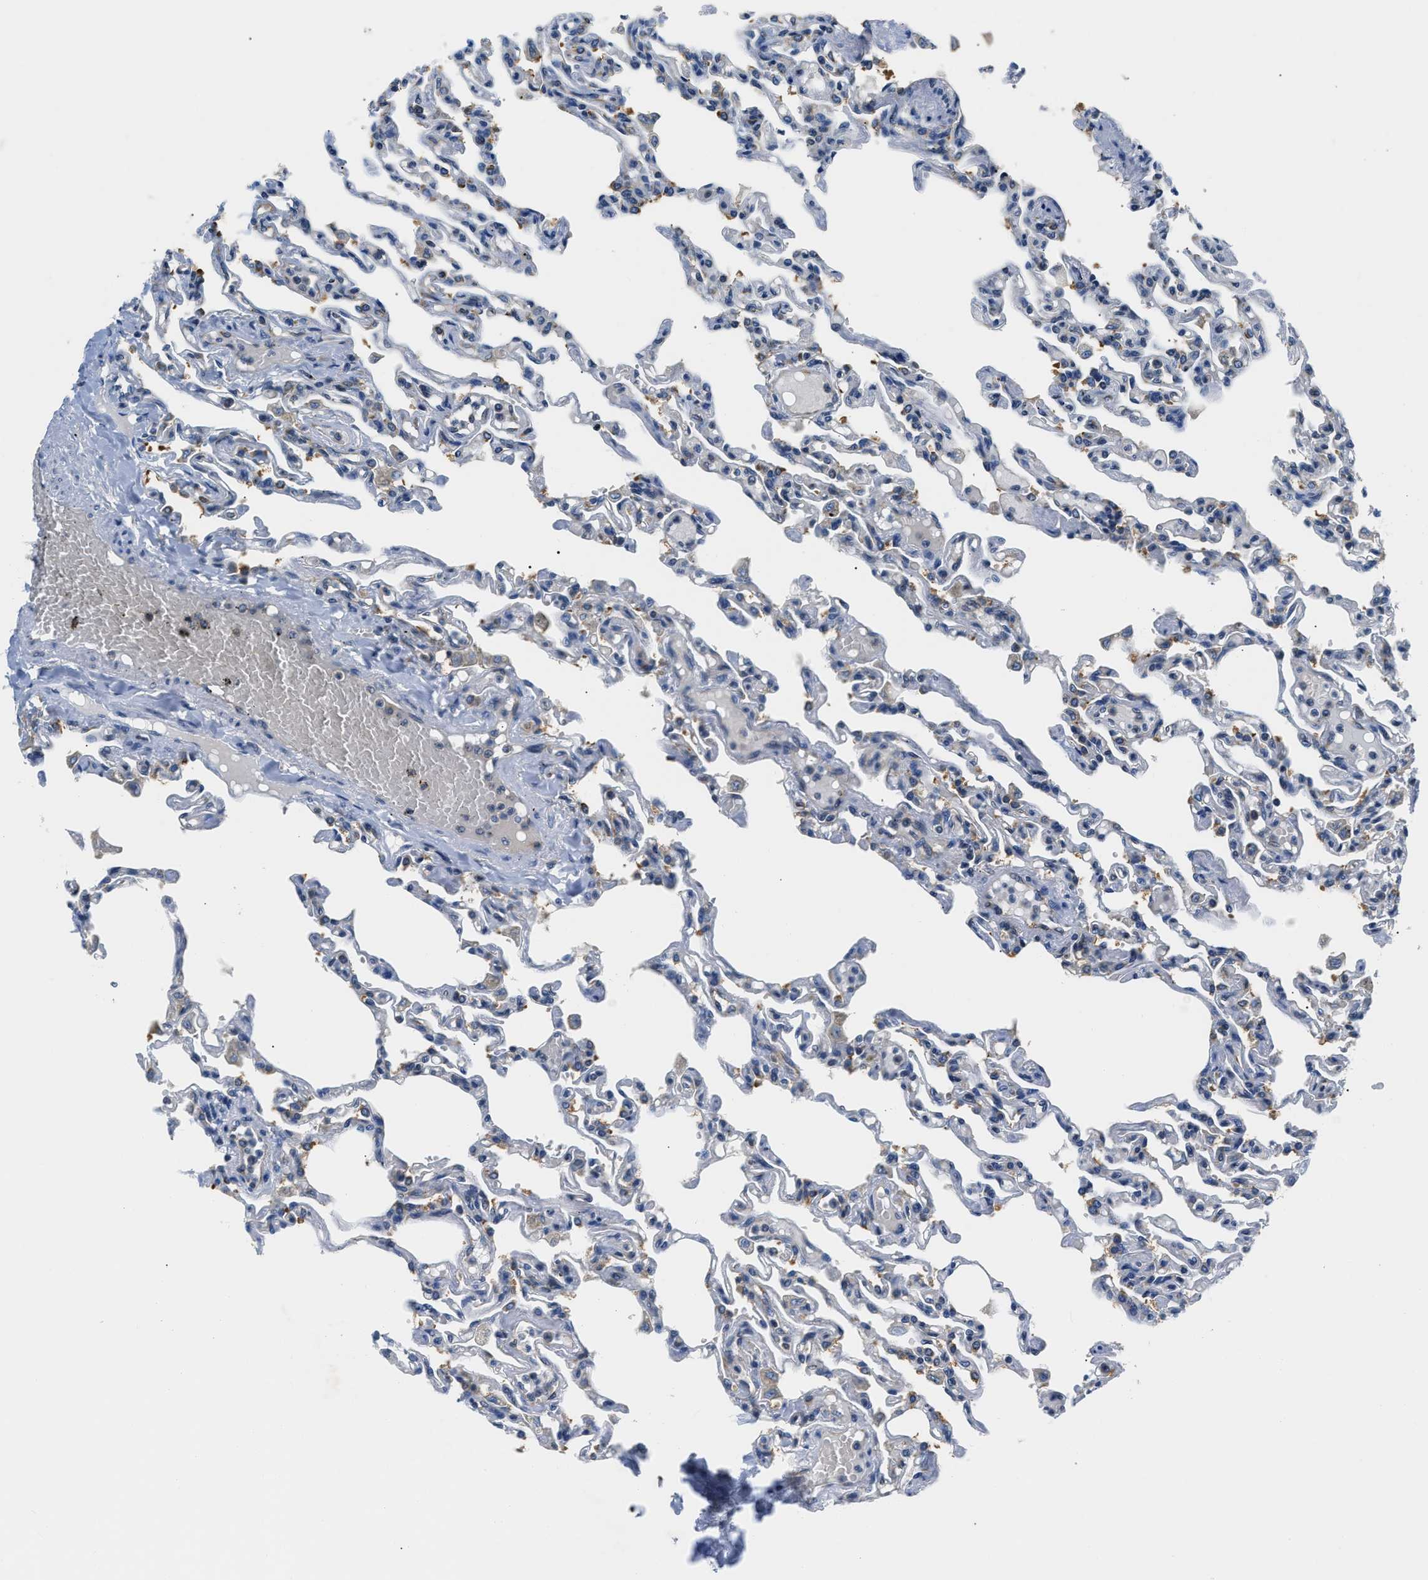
{"staining": {"intensity": "weak", "quantity": "<25%", "location": "cytoplasmic/membranous"}, "tissue": "lung", "cell_type": "Alveolar cells", "image_type": "normal", "snomed": [{"axis": "morphology", "description": "Normal tissue, NOS"}, {"axis": "topography", "description": "Lung"}], "caption": "Immunohistochemistry micrograph of normal lung: lung stained with DAB shows no significant protein staining in alveolar cells.", "gene": "HDHD3", "patient": {"sex": "male", "age": 21}}